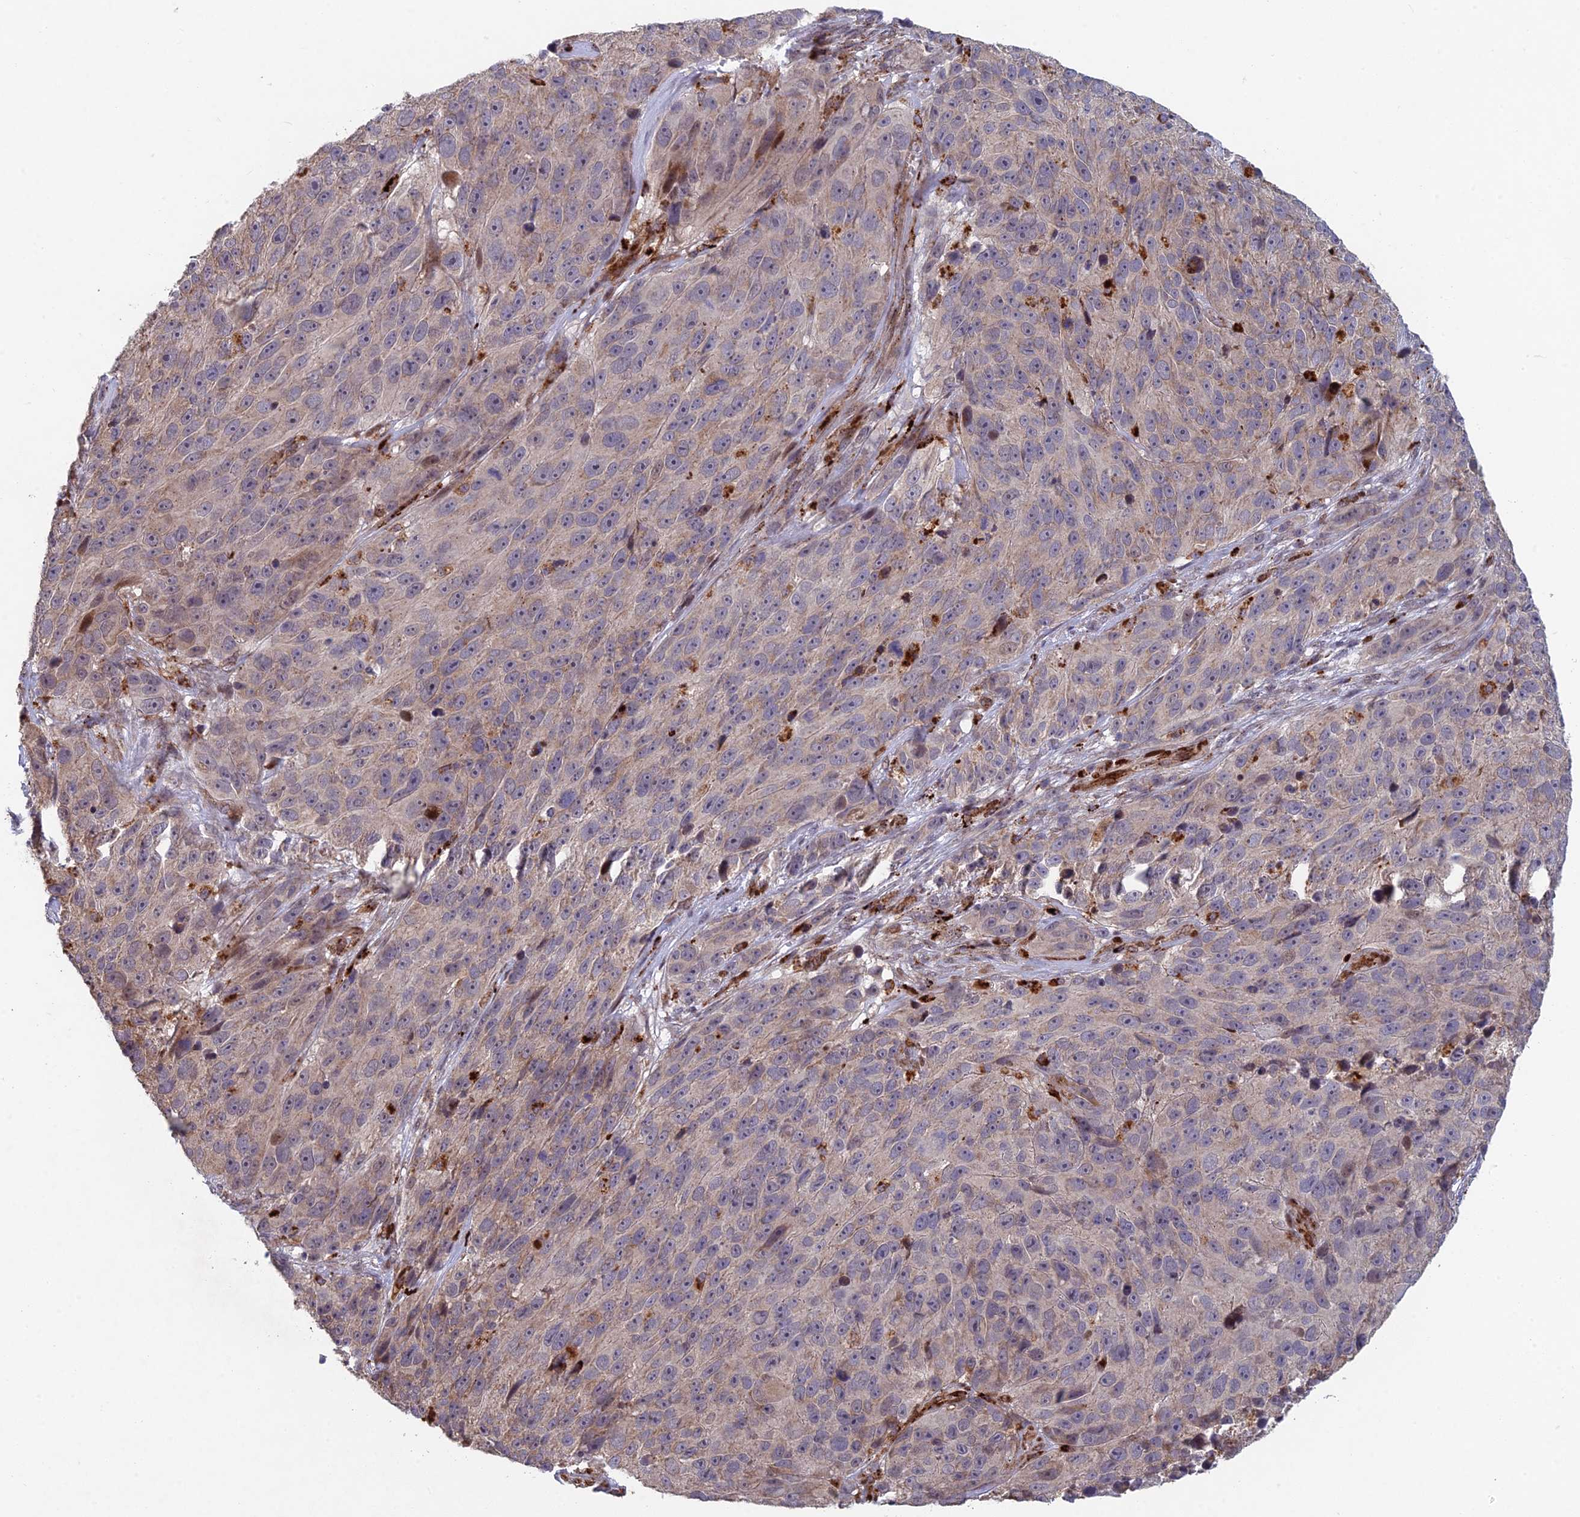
{"staining": {"intensity": "weak", "quantity": "<25%", "location": "cytoplasmic/membranous"}, "tissue": "melanoma", "cell_type": "Tumor cells", "image_type": "cancer", "snomed": [{"axis": "morphology", "description": "Malignant melanoma, NOS"}, {"axis": "topography", "description": "Skin"}], "caption": "Tumor cells show no significant expression in melanoma.", "gene": "FOXS1", "patient": {"sex": "male", "age": 84}}